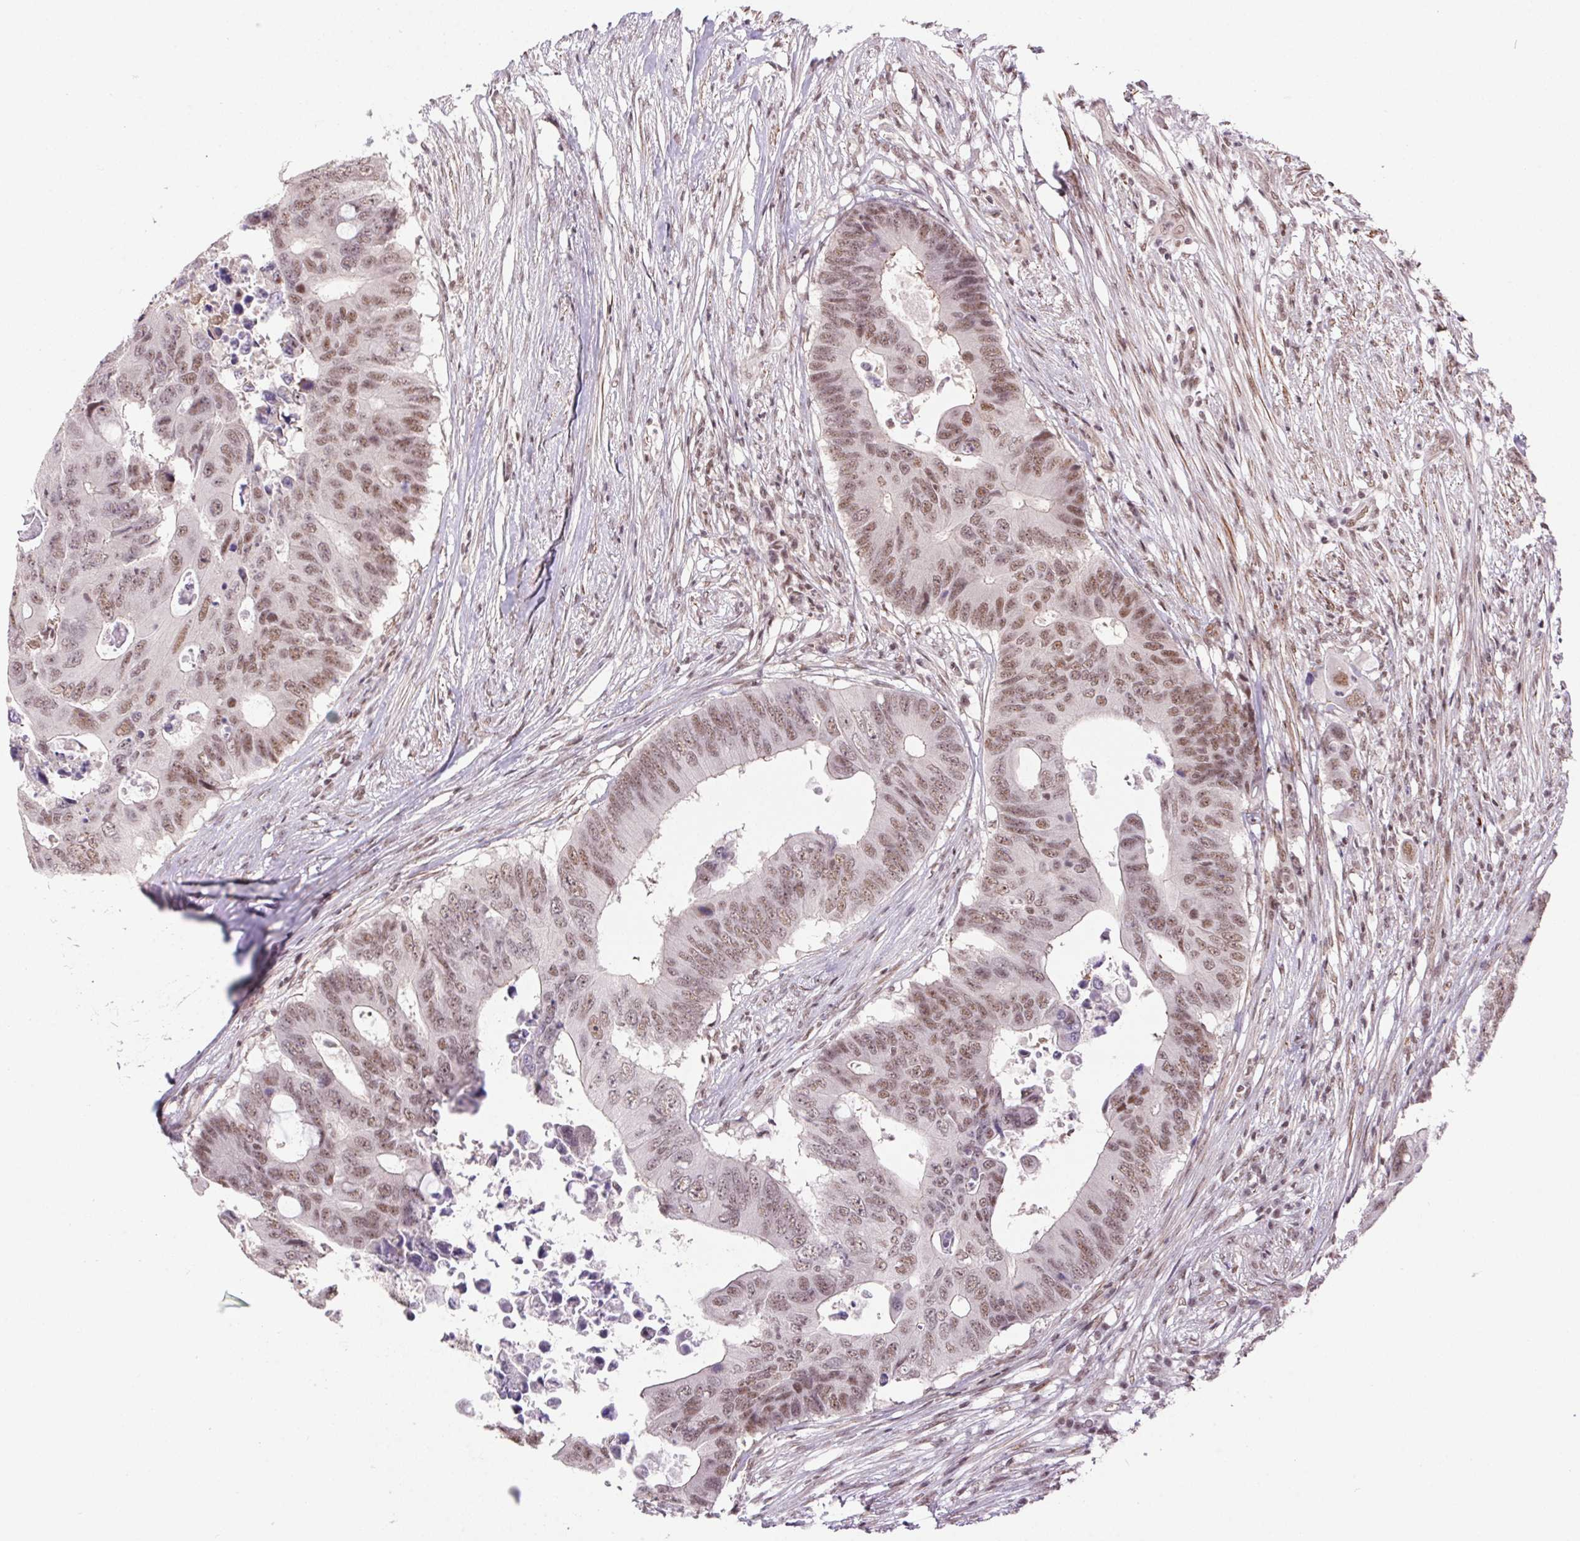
{"staining": {"intensity": "moderate", "quantity": ">75%", "location": "nuclear"}, "tissue": "colorectal cancer", "cell_type": "Tumor cells", "image_type": "cancer", "snomed": [{"axis": "morphology", "description": "Adenocarcinoma, NOS"}, {"axis": "topography", "description": "Colon"}], "caption": "An immunohistochemistry (IHC) image of tumor tissue is shown. Protein staining in brown shows moderate nuclear positivity in colorectal cancer (adenocarcinoma) within tumor cells.", "gene": "DDX17", "patient": {"sex": "male", "age": 71}}